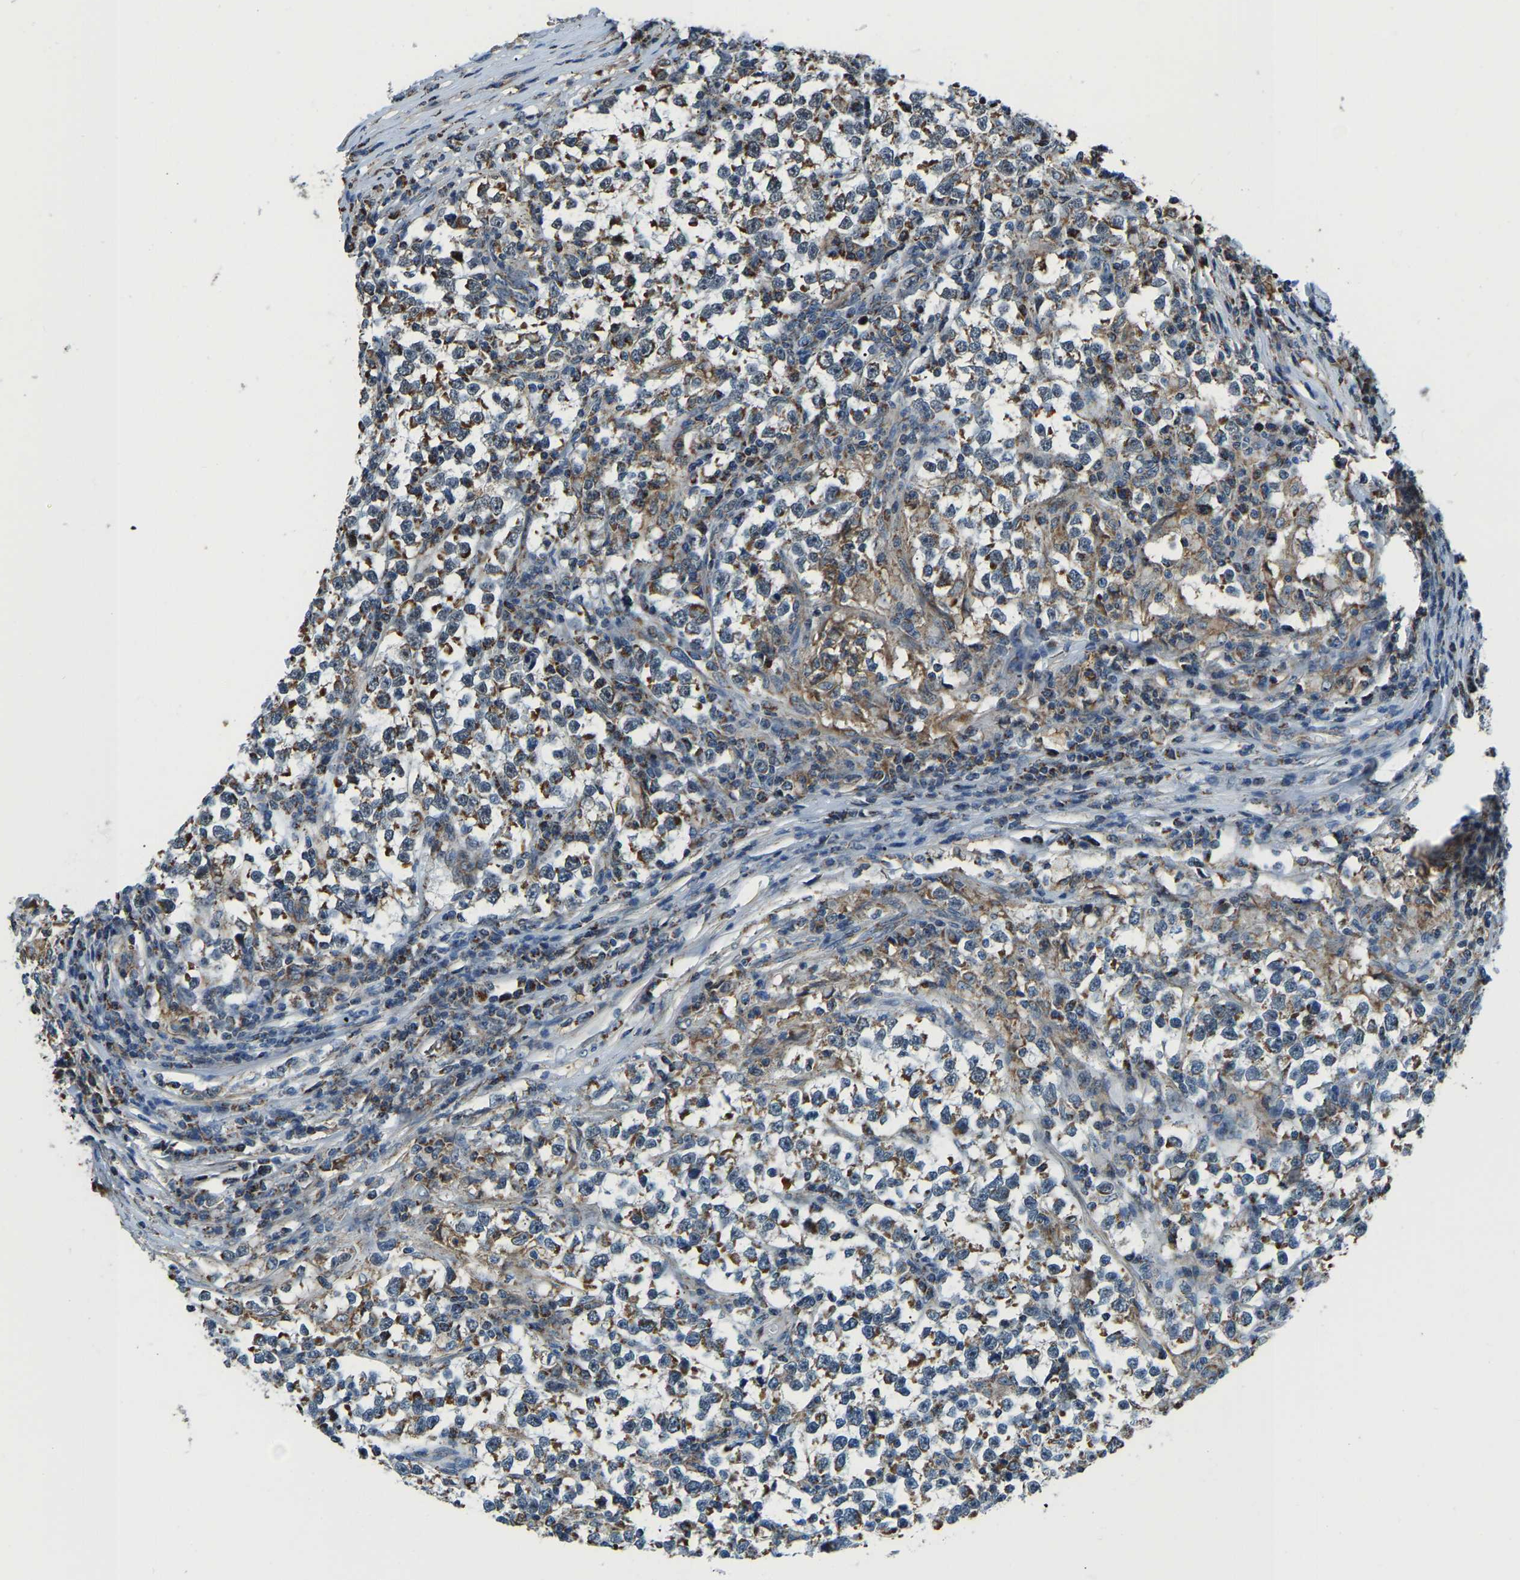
{"staining": {"intensity": "moderate", "quantity": ">75%", "location": "cytoplasmic/membranous"}, "tissue": "testis cancer", "cell_type": "Tumor cells", "image_type": "cancer", "snomed": [{"axis": "morphology", "description": "Normal tissue, NOS"}, {"axis": "morphology", "description": "Seminoma, NOS"}, {"axis": "topography", "description": "Testis"}], "caption": "Immunohistochemistry (IHC) histopathology image of neoplastic tissue: testis cancer (seminoma) stained using immunohistochemistry reveals medium levels of moderate protein expression localized specifically in the cytoplasmic/membranous of tumor cells, appearing as a cytoplasmic/membranous brown color.", "gene": "RBM33", "patient": {"sex": "male", "age": 43}}